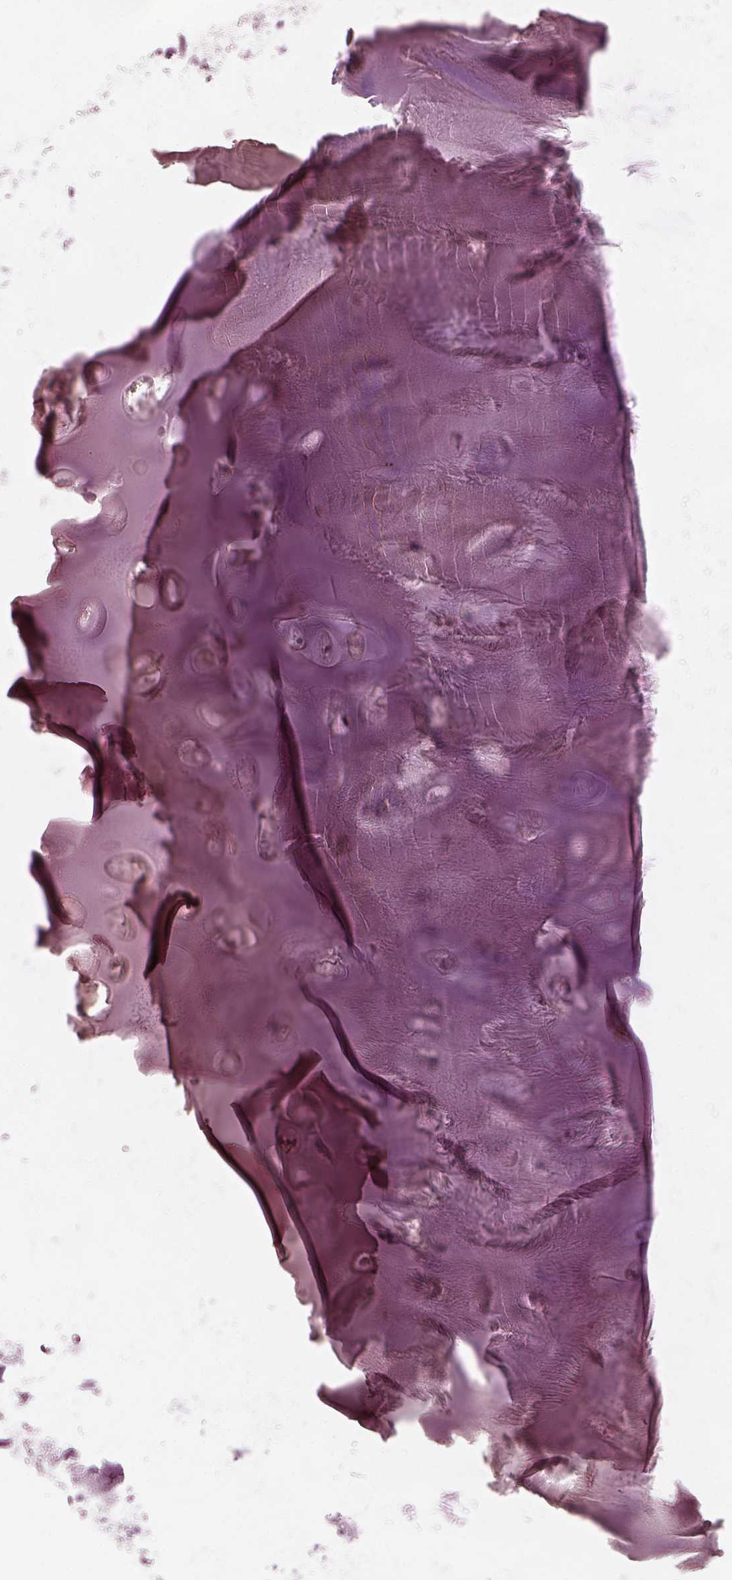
{"staining": {"intensity": "negative", "quantity": "none", "location": "none"}, "tissue": "soft tissue", "cell_type": "Chondrocytes", "image_type": "normal", "snomed": [{"axis": "morphology", "description": "Normal tissue, NOS"}, {"axis": "morphology", "description": "Squamous cell carcinoma, NOS"}, {"axis": "topography", "description": "Cartilage tissue"}, {"axis": "topography", "description": "Bronchus"}, {"axis": "topography", "description": "Lung"}], "caption": "High magnification brightfield microscopy of benign soft tissue stained with DAB (brown) and counterstained with hematoxylin (blue): chondrocytes show no significant staining. (Stains: DAB immunohistochemistry (IHC) with hematoxylin counter stain, Microscopy: brightfield microscopy at high magnification).", "gene": "PON3", "patient": {"sex": "male", "age": 66}}